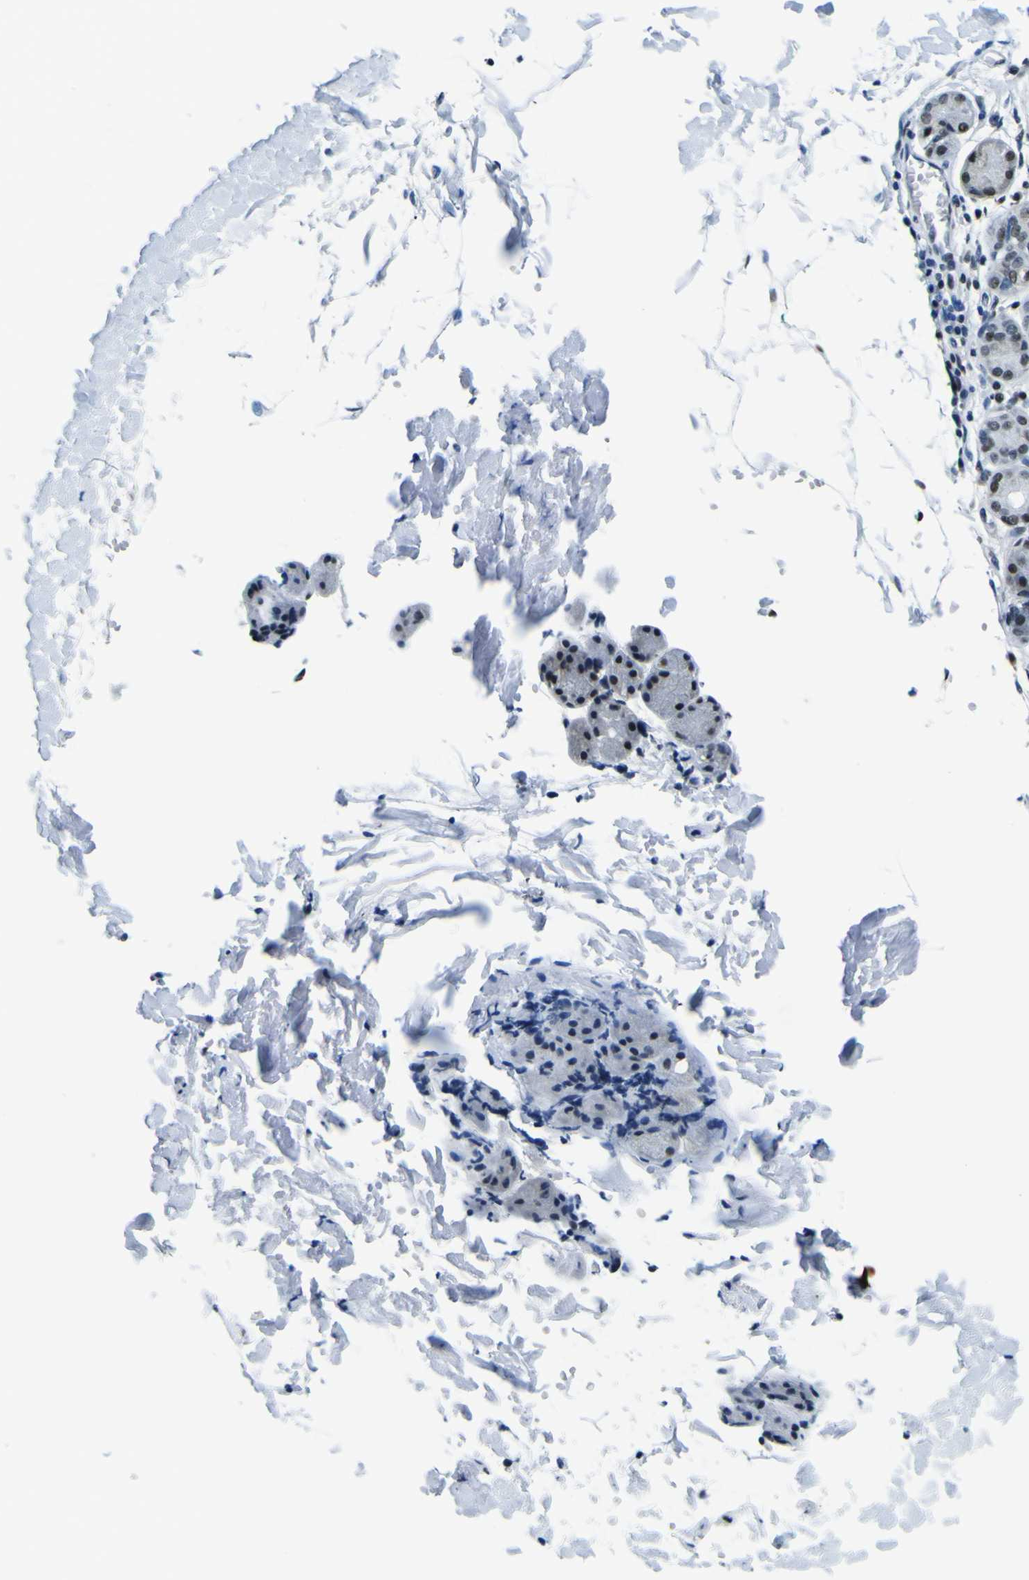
{"staining": {"intensity": "strong", "quantity": "25%-75%", "location": "nuclear"}, "tissue": "salivary gland", "cell_type": "Glandular cells", "image_type": "normal", "snomed": [{"axis": "morphology", "description": "Normal tissue, NOS"}, {"axis": "topography", "description": "Salivary gland"}], "caption": "Glandular cells exhibit high levels of strong nuclear expression in approximately 25%-75% of cells in unremarkable human salivary gland. (IHC, brightfield microscopy, high magnification).", "gene": "SP1", "patient": {"sex": "female", "age": 24}}